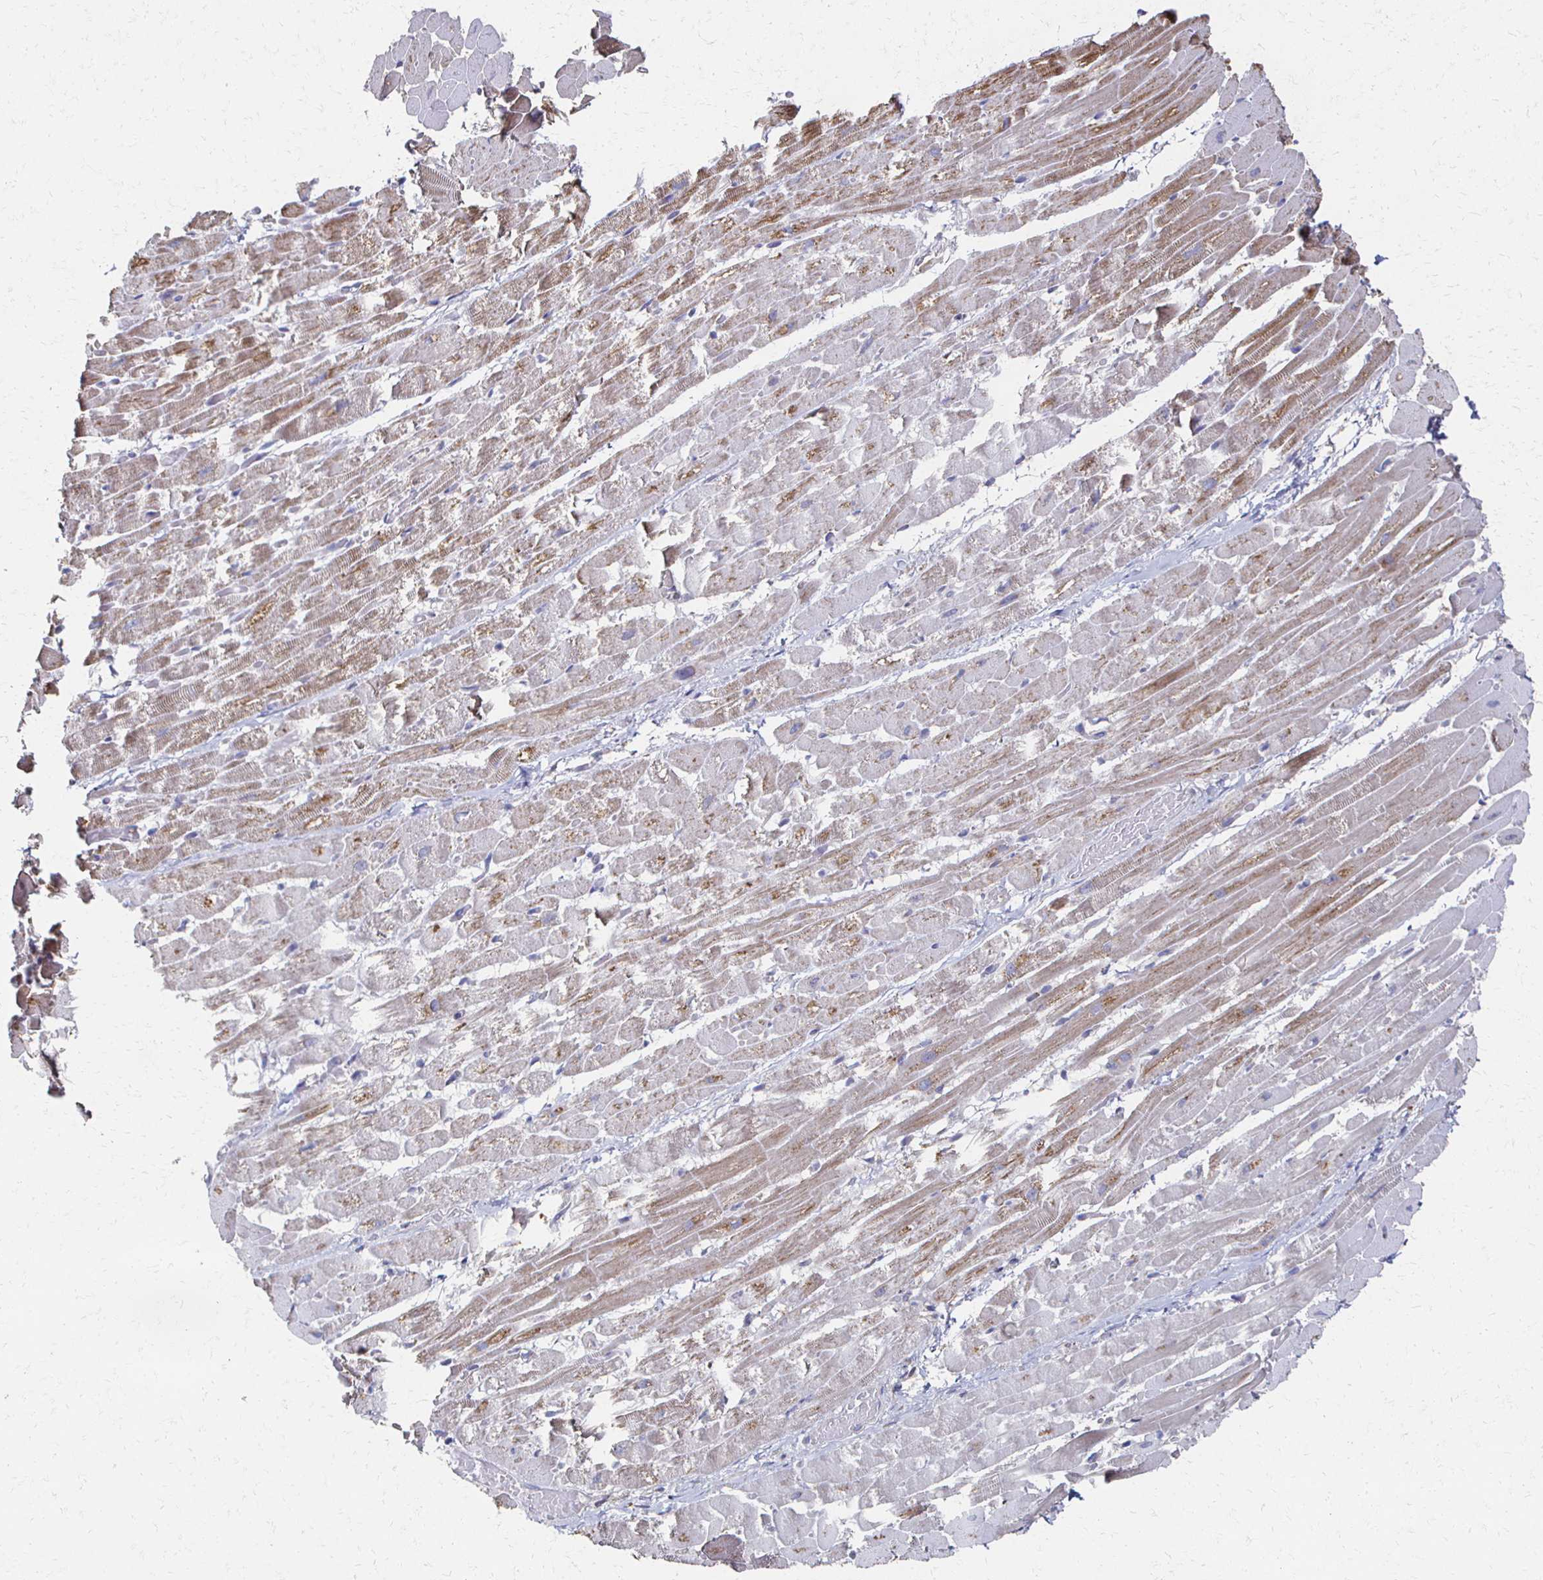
{"staining": {"intensity": "weak", "quantity": "25%-75%", "location": "cytoplasmic/membranous"}, "tissue": "heart muscle", "cell_type": "Cardiomyocytes", "image_type": "normal", "snomed": [{"axis": "morphology", "description": "Normal tissue, NOS"}, {"axis": "topography", "description": "Heart"}], "caption": "Cardiomyocytes show low levels of weak cytoplasmic/membranous expression in about 25%-75% of cells in benign human heart muscle.", "gene": "CX3CR1", "patient": {"sex": "male", "age": 37}}